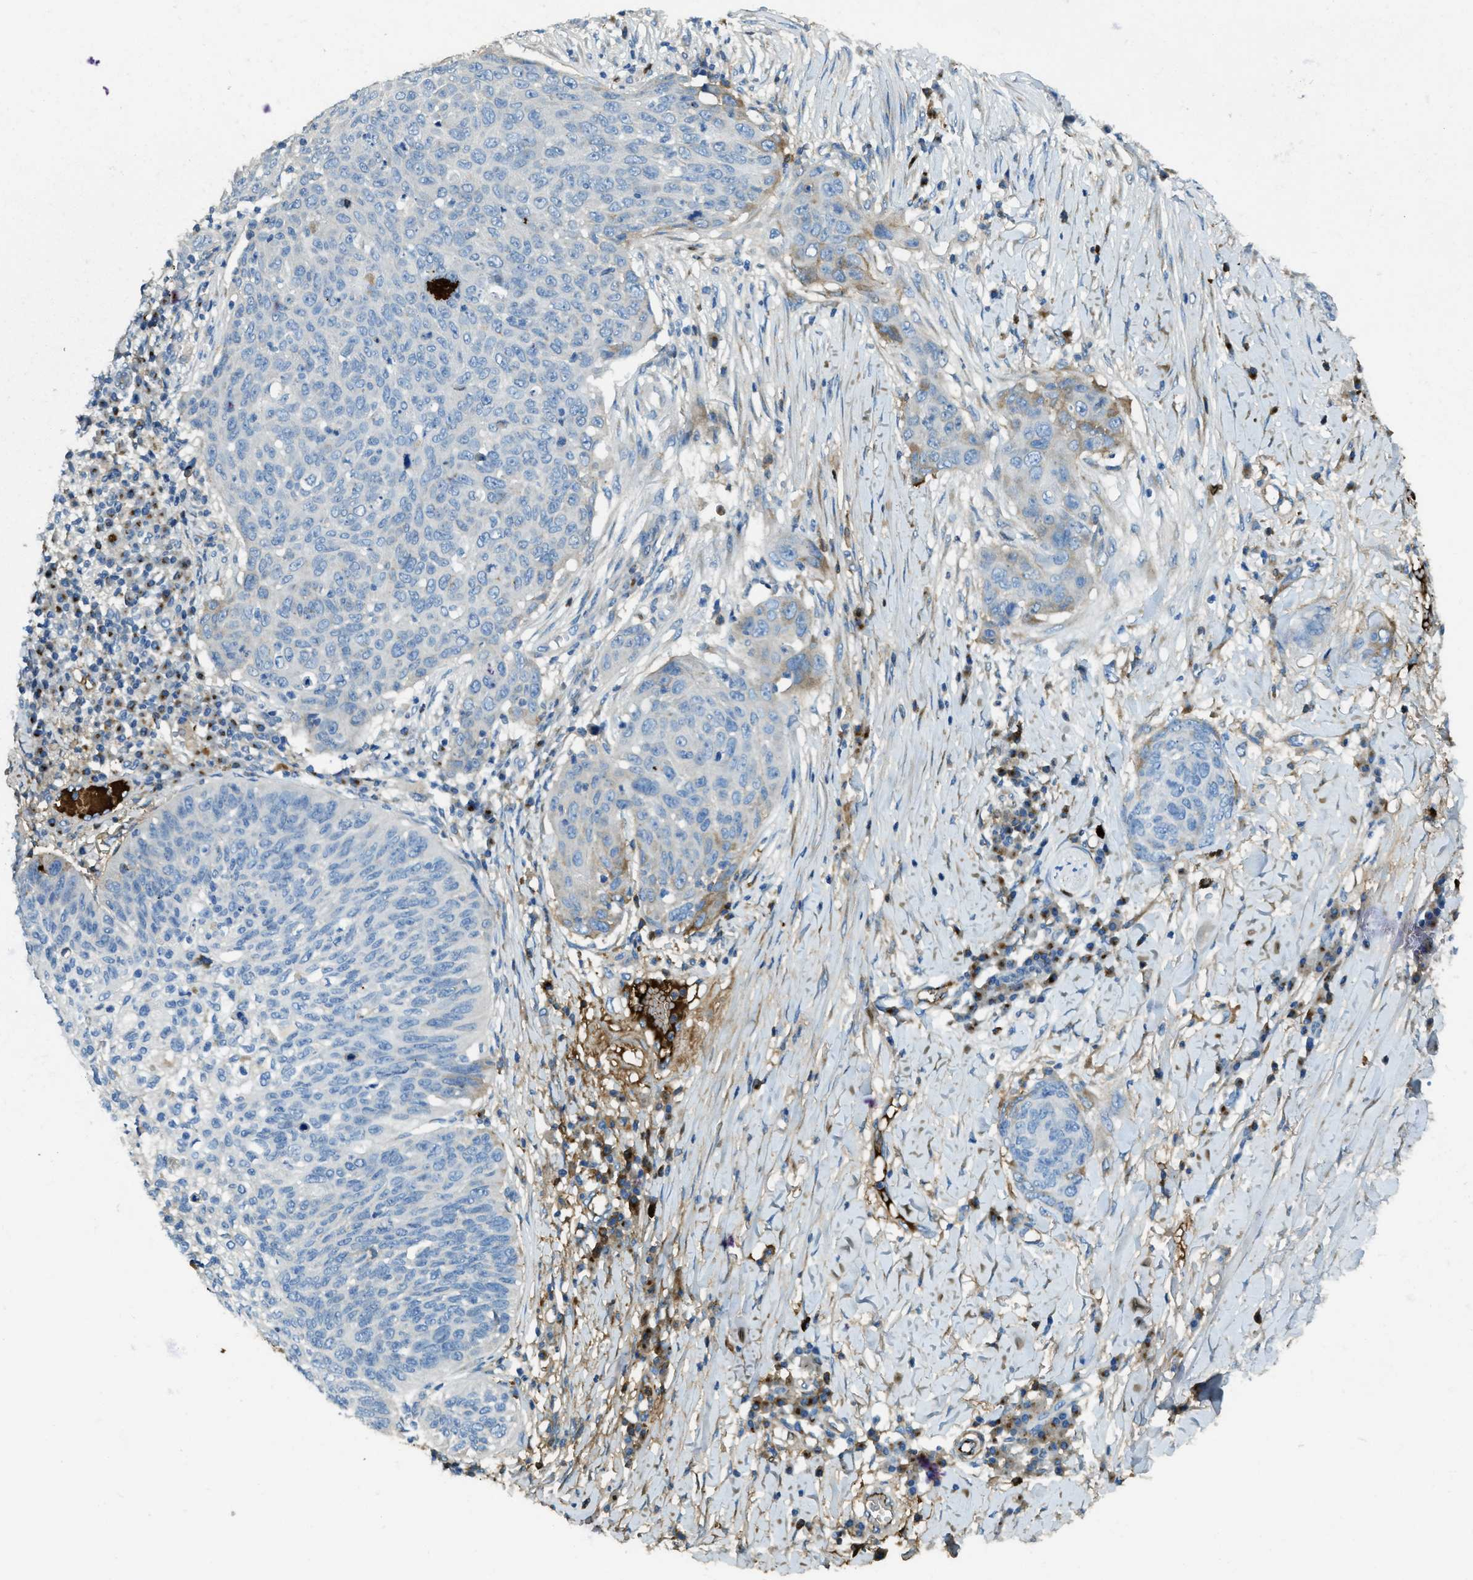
{"staining": {"intensity": "negative", "quantity": "none", "location": "none"}, "tissue": "skin cancer", "cell_type": "Tumor cells", "image_type": "cancer", "snomed": [{"axis": "morphology", "description": "Squamous cell carcinoma in situ, NOS"}, {"axis": "morphology", "description": "Squamous cell carcinoma, NOS"}, {"axis": "topography", "description": "Skin"}], "caption": "Immunohistochemical staining of human skin cancer reveals no significant positivity in tumor cells. The staining is performed using DAB brown chromogen with nuclei counter-stained in using hematoxylin.", "gene": "TRIM59", "patient": {"sex": "male", "age": 93}}